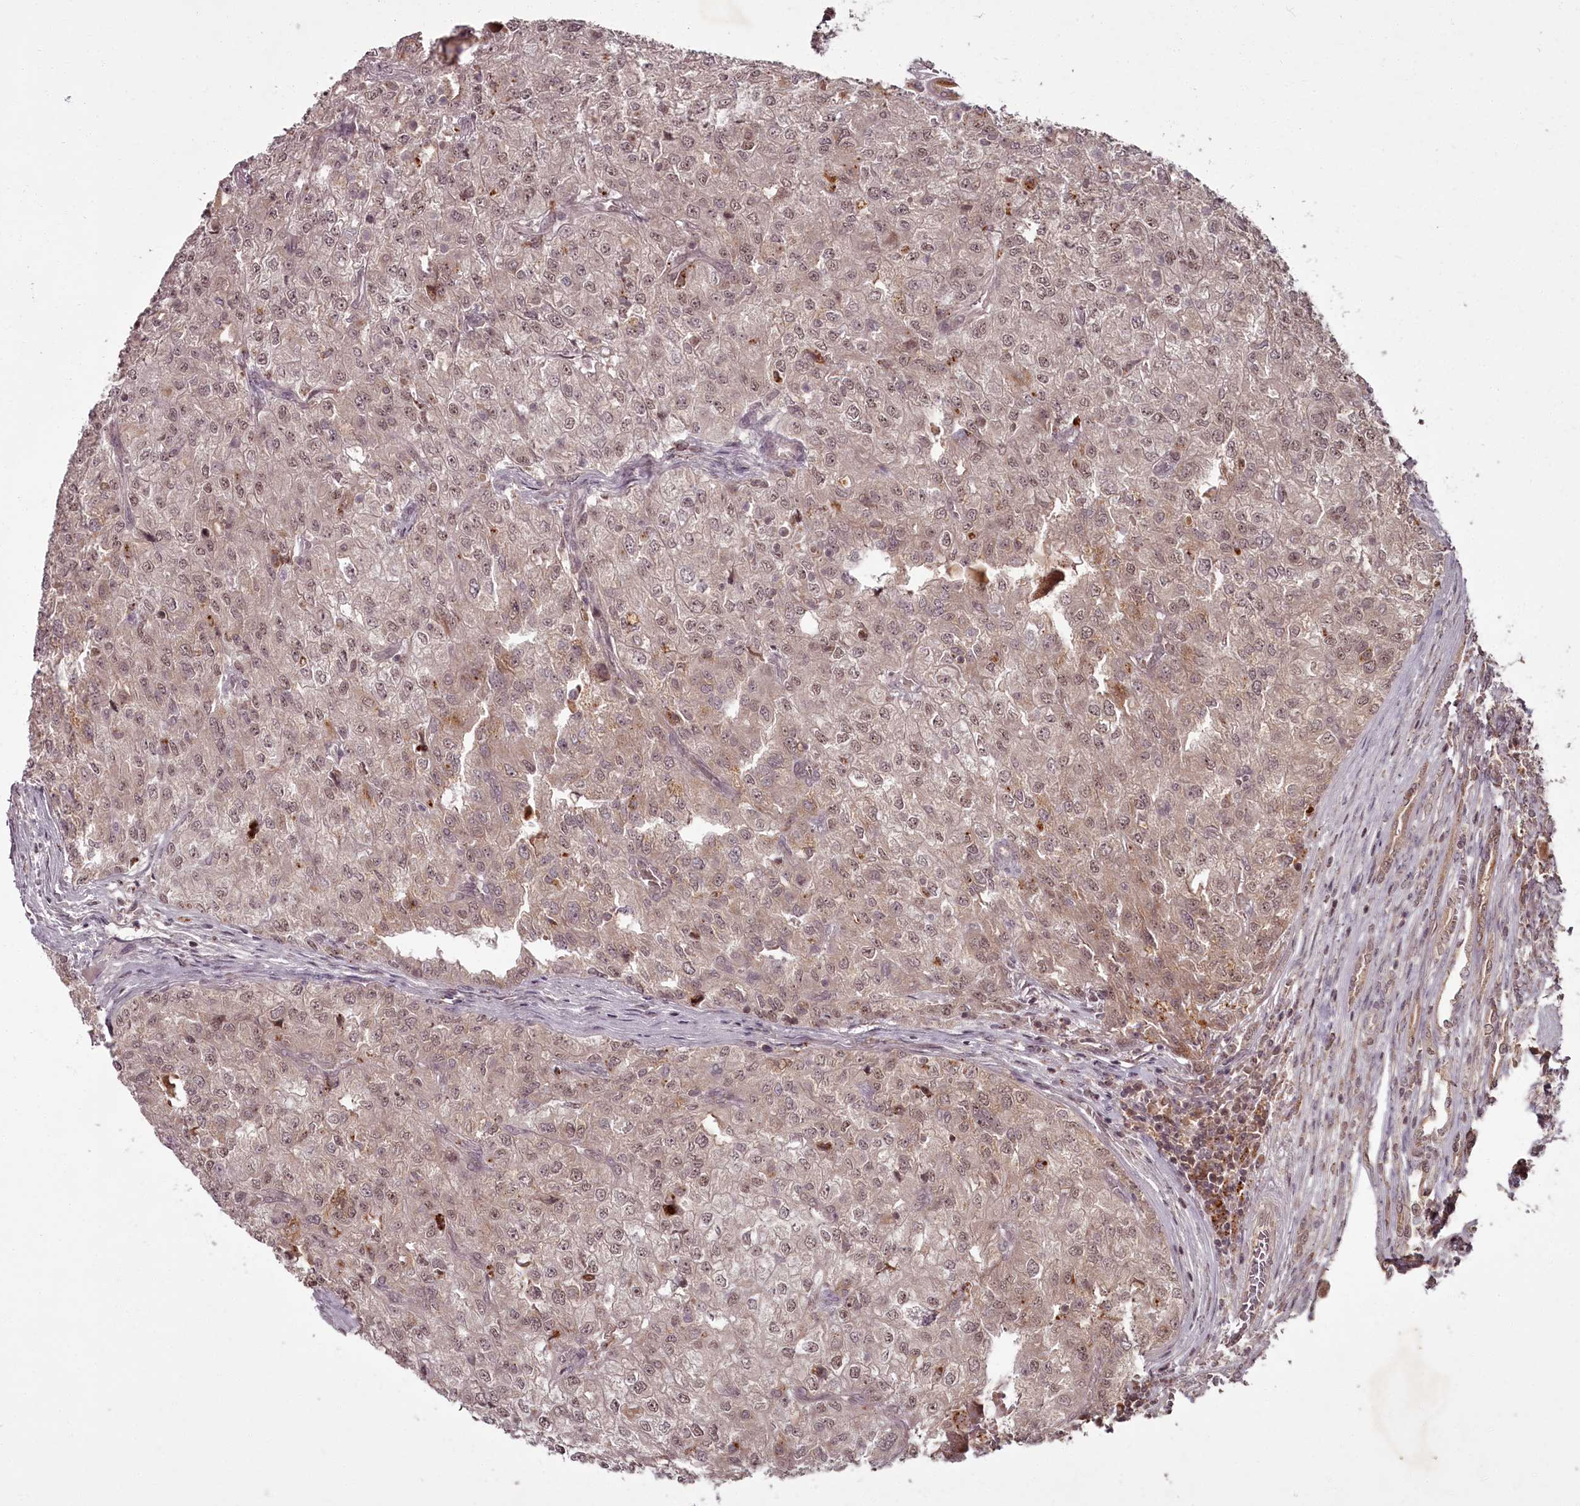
{"staining": {"intensity": "weak", "quantity": ">75%", "location": "nuclear"}, "tissue": "renal cancer", "cell_type": "Tumor cells", "image_type": "cancer", "snomed": [{"axis": "morphology", "description": "Adenocarcinoma, NOS"}, {"axis": "topography", "description": "Kidney"}], "caption": "Immunohistochemical staining of renal adenocarcinoma shows low levels of weak nuclear expression in about >75% of tumor cells.", "gene": "PCBP2", "patient": {"sex": "female", "age": 54}}